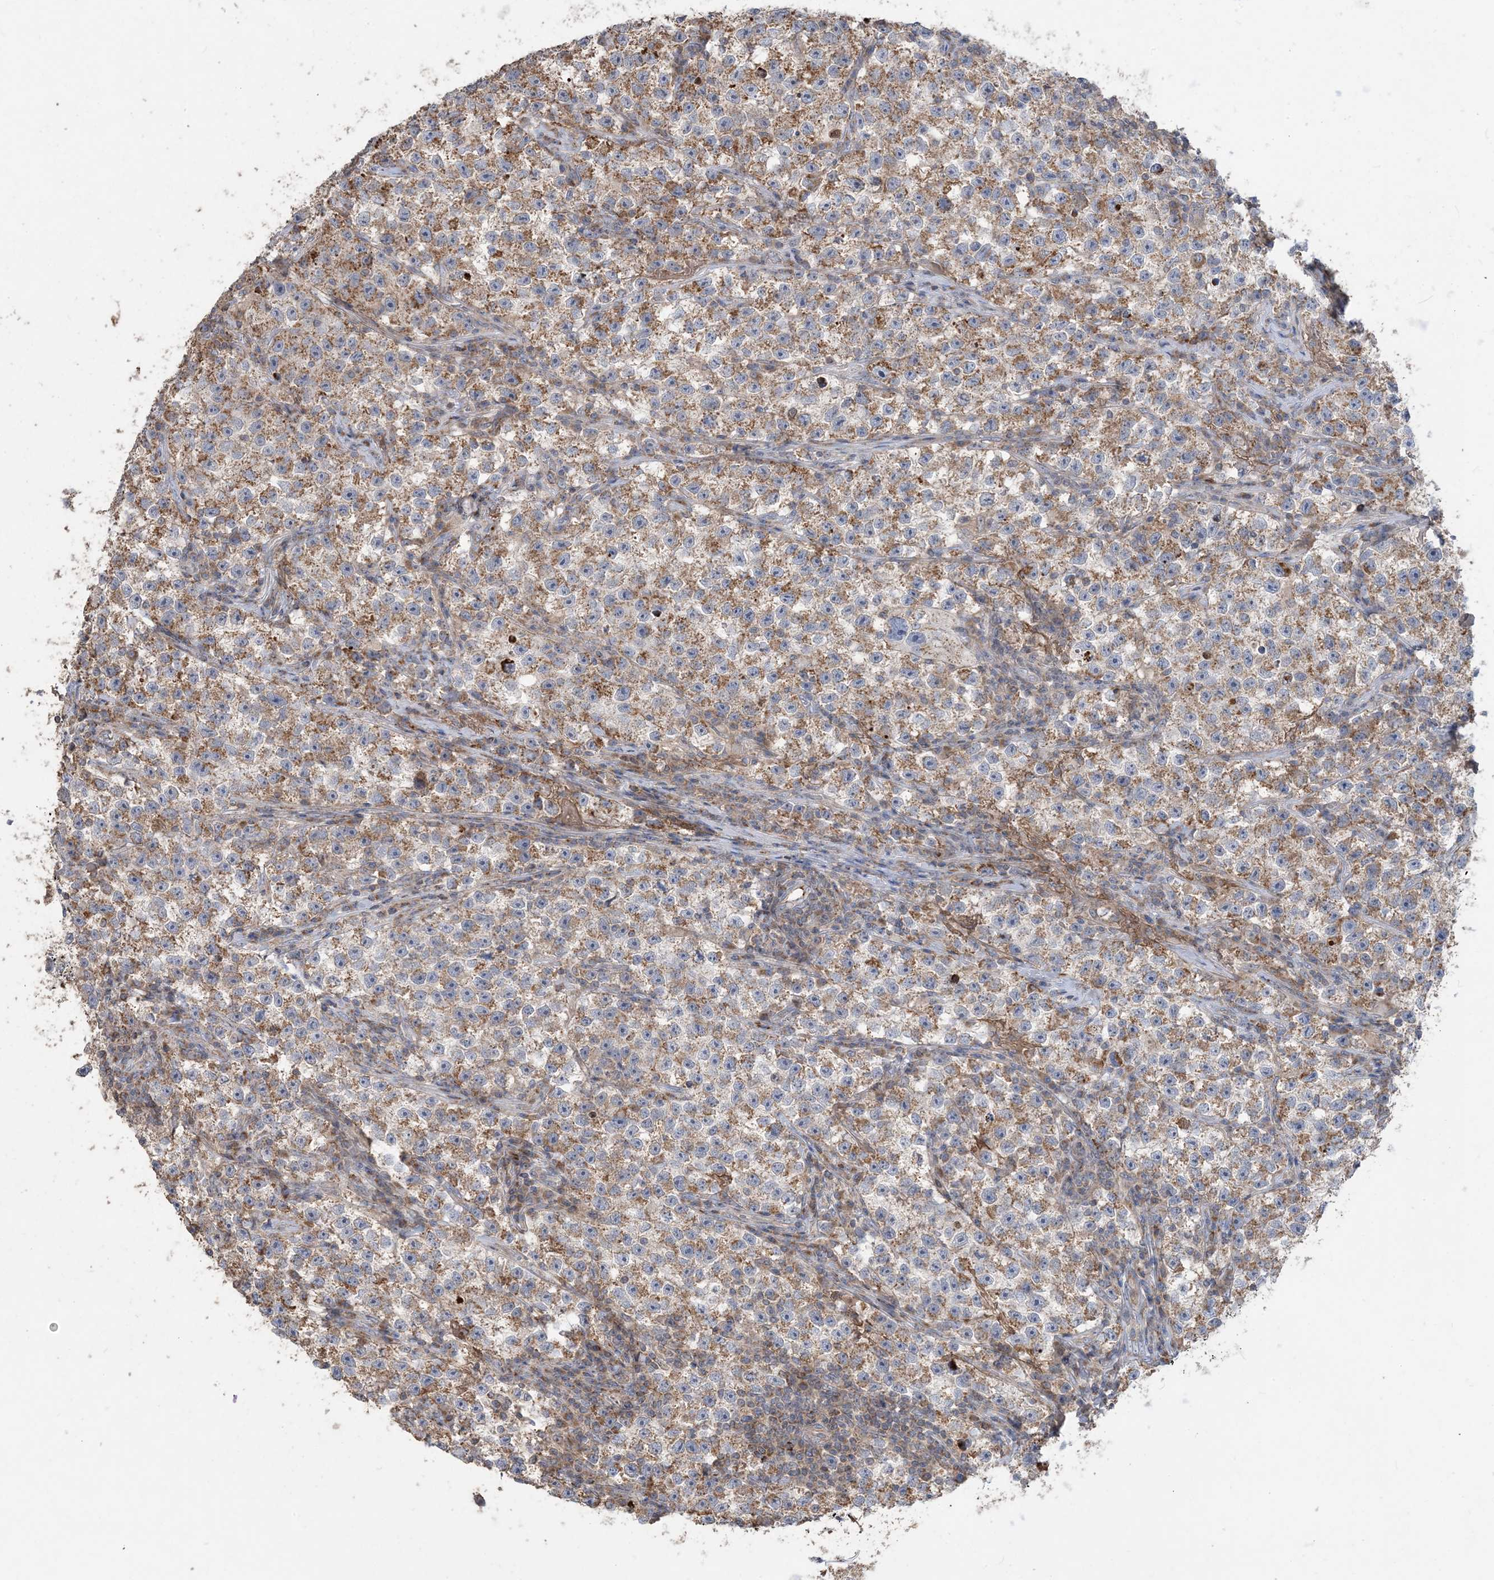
{"staining": {"intensity": "moderate", "quantity": ">75%", "location": "cytoplasmic/membranous"}, "tissue": "testis cancer", "cell_type": "Tumor cells", "image_type": "cancer", "snomed": [{"axis": "morphology", "description": "Seminoma, NOS"}, {"axis": "topography", "description": "Testis"}], "caption": "An image of testis cancer (seminoma) stained for a protein demonstrates moderate cytoplasmic/membranous brown staining in tumor cells.", "gene": "ECHDC1", "patient": {"sex": "male", "age": 22}}